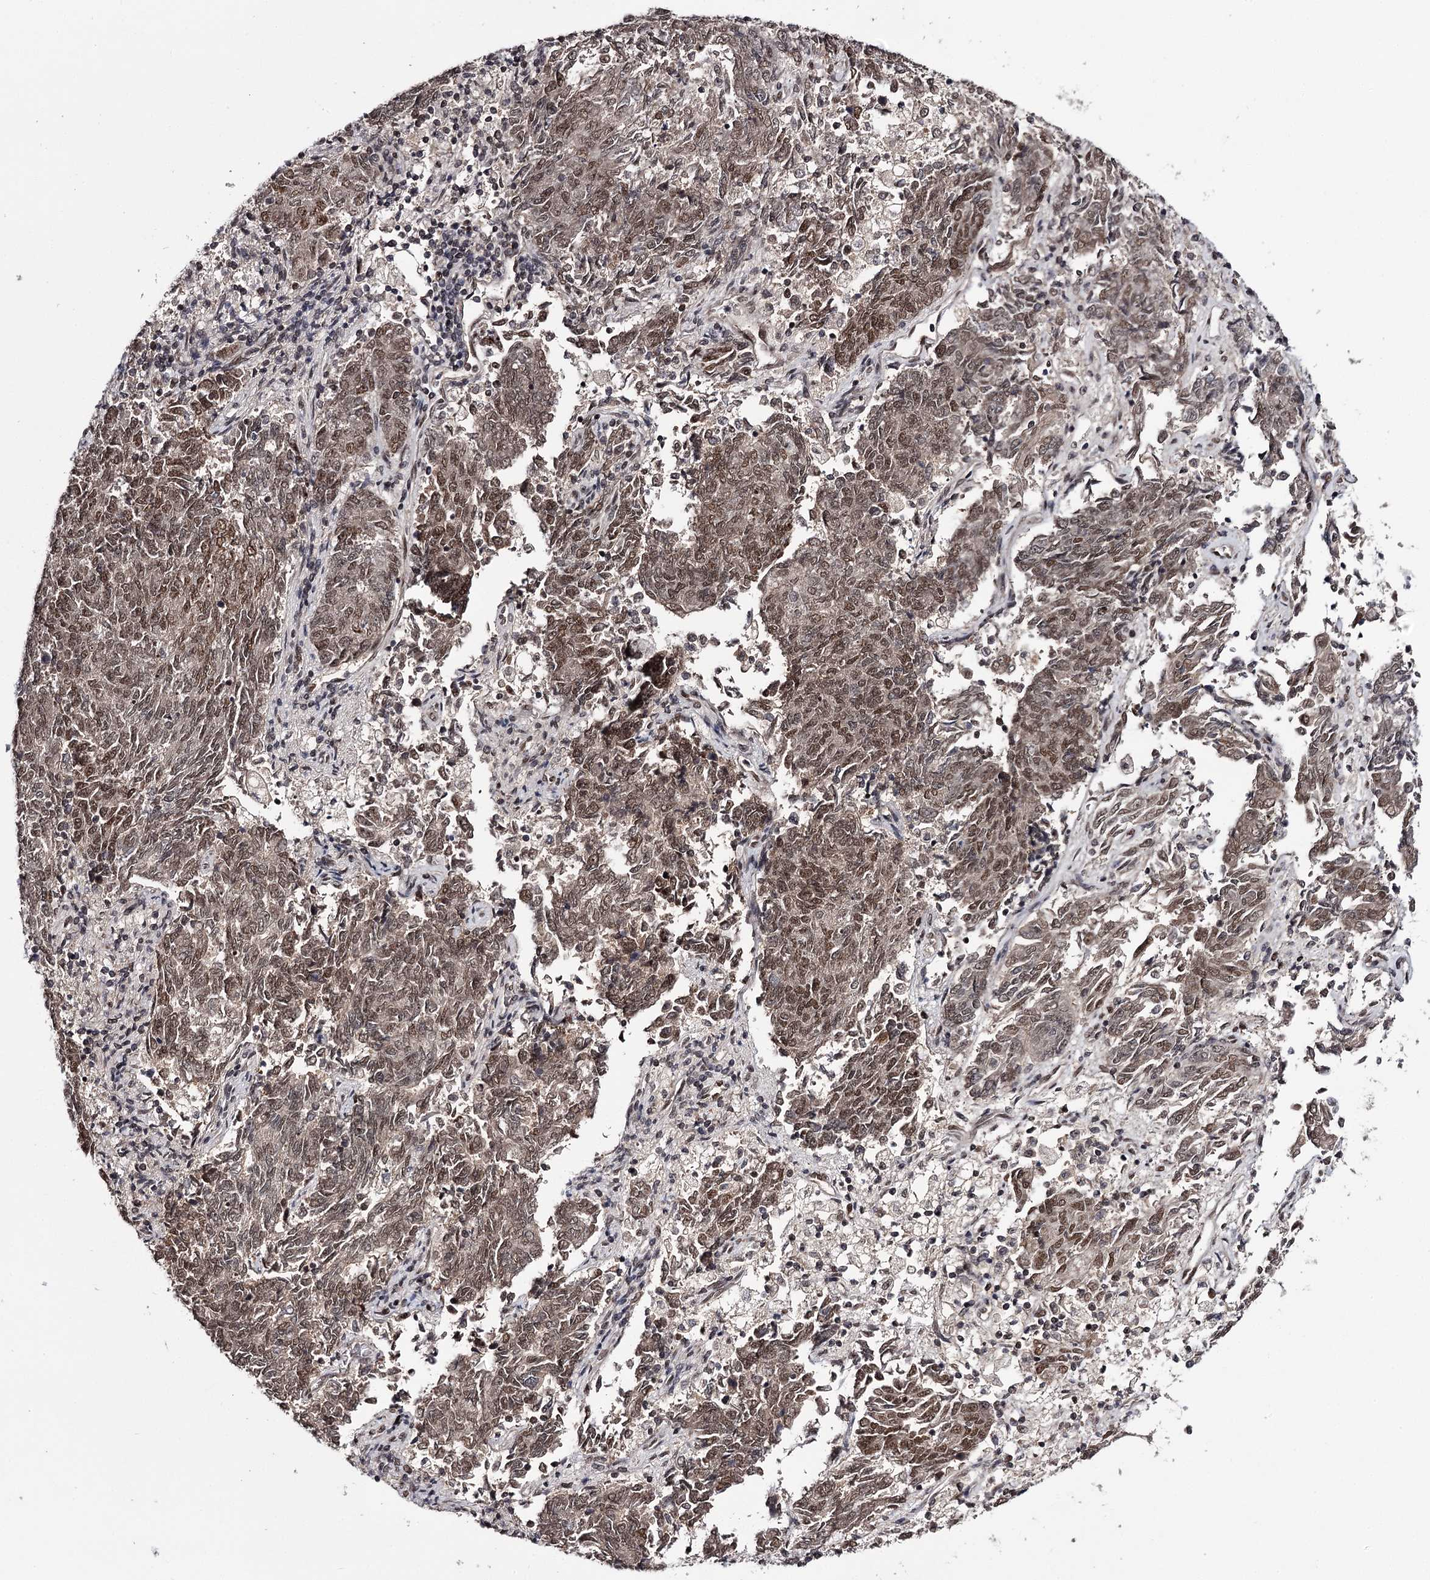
{"staining": {"intensity": "moderate", "quantity": ">75%", "location": "nuclear"}, "tissue": "endometrial cancer", "cell_type": "Tumor cells", "image_type": "cancer", "snomed": [{"axis": "morphology", "description": "Adenocarcinoma, NOS"}, {"axis": "topography", "description": "Endometrium"}], "caption": "This histopathology image displays immunohistochemistry staining of endometrial cancer (adenocarcinoma), with medium moderate nuclear expression in about >75% of tumor cells.", "gene": "TTC33", "patient": {"sex": "female", "age": 80}}